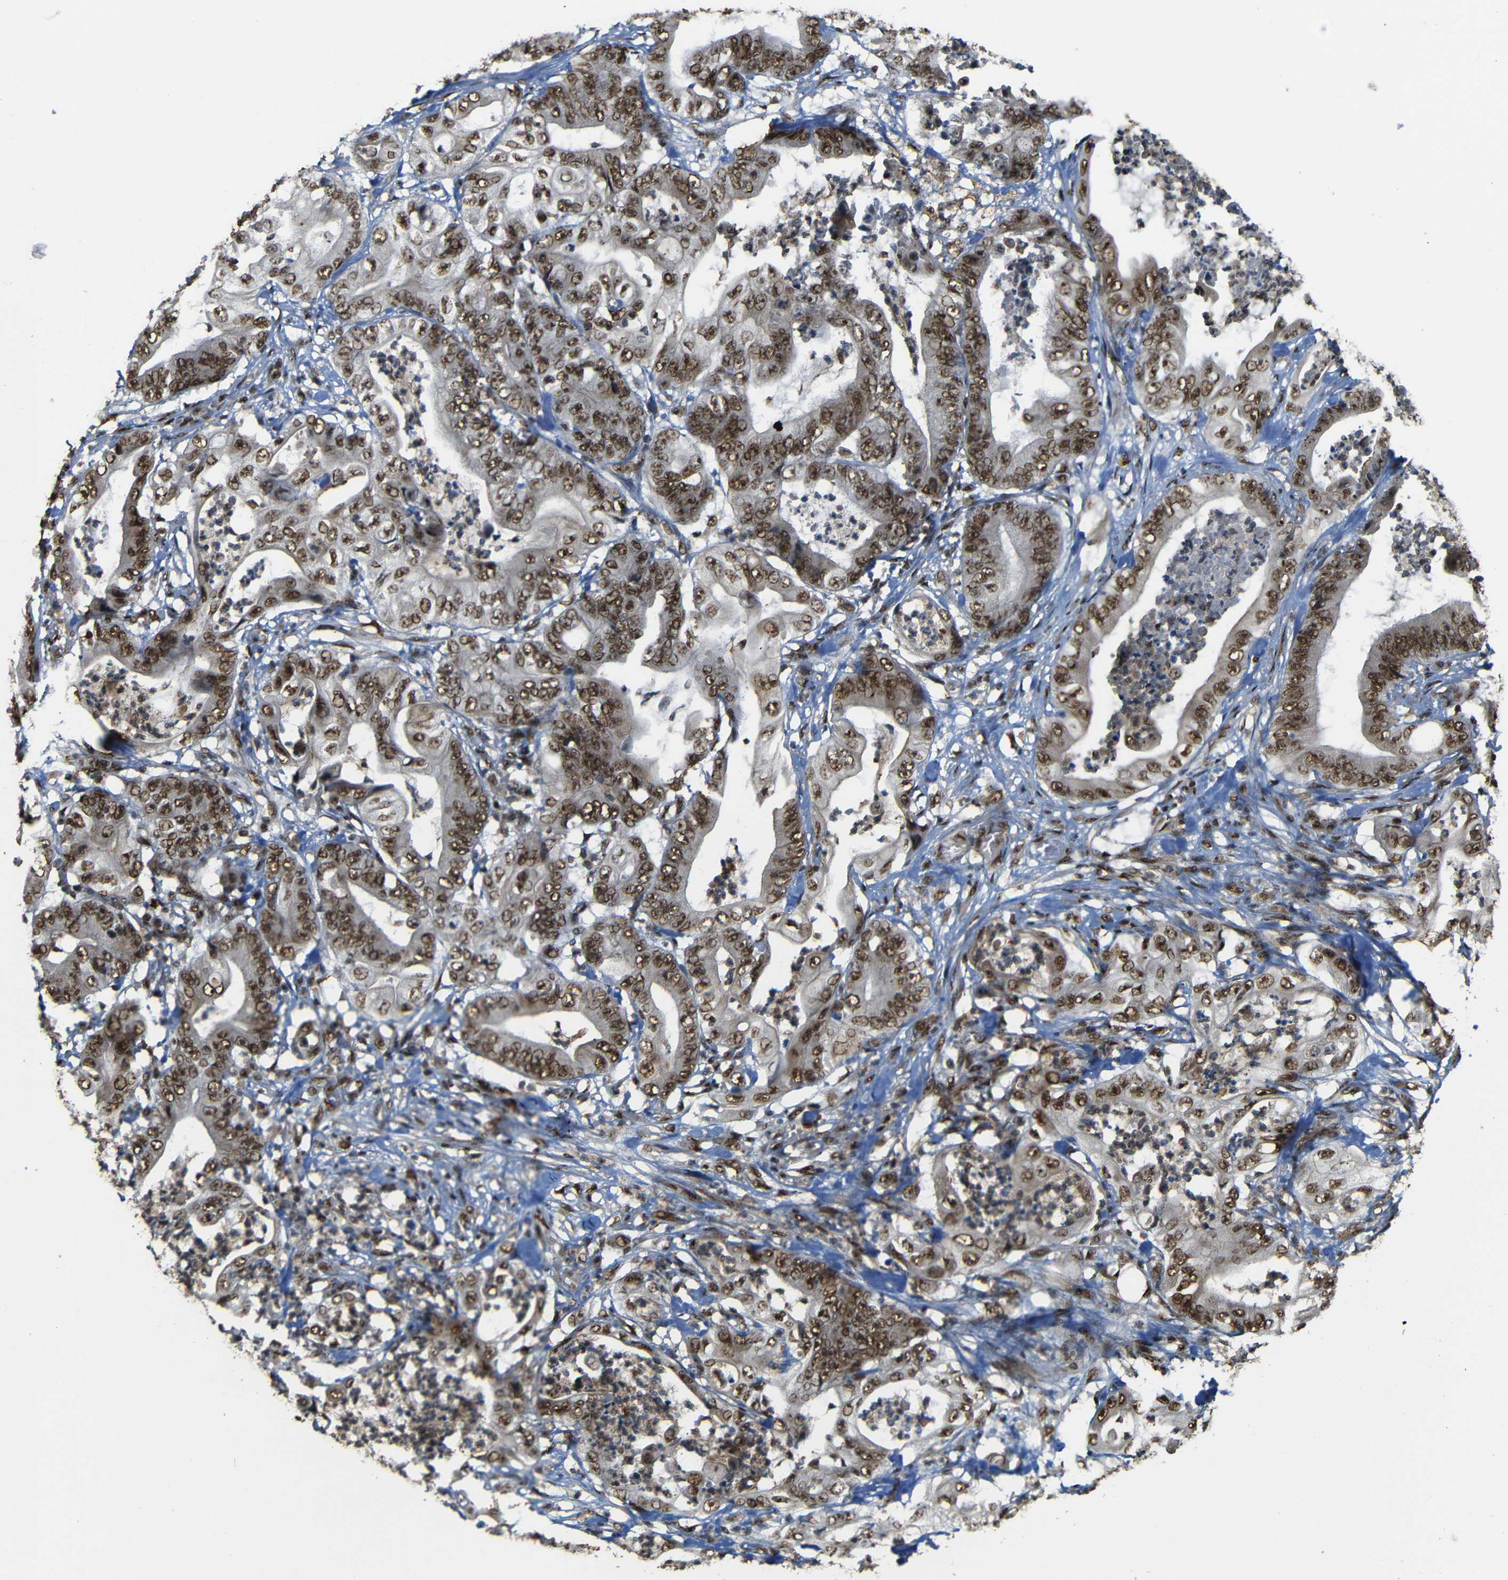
{"staining": {"intensity": "moderate", "quantity": ">75%", "location": "cytoplasmic/membranous,nuclear"}, "tissue": "stomach cancer", "cell_type": "Tumor cells", "image_type": "cancer", "snomed": [{"axis": "morphology", "description": "Adenocarcinoma, NOS"}, {"axis": "topography", "description": "Stomach"}], "caption": "A medium amount of moderate cytoplasmic/membranous and nuclear expression is identified in about >75% of tumor cells in stomach cancer (adenocarcinoma) tissue. (IHC, brightfield microscopy, high magnification).", "gene": "TCF7L2", "patient": {"sex": "female", "age": 73}}